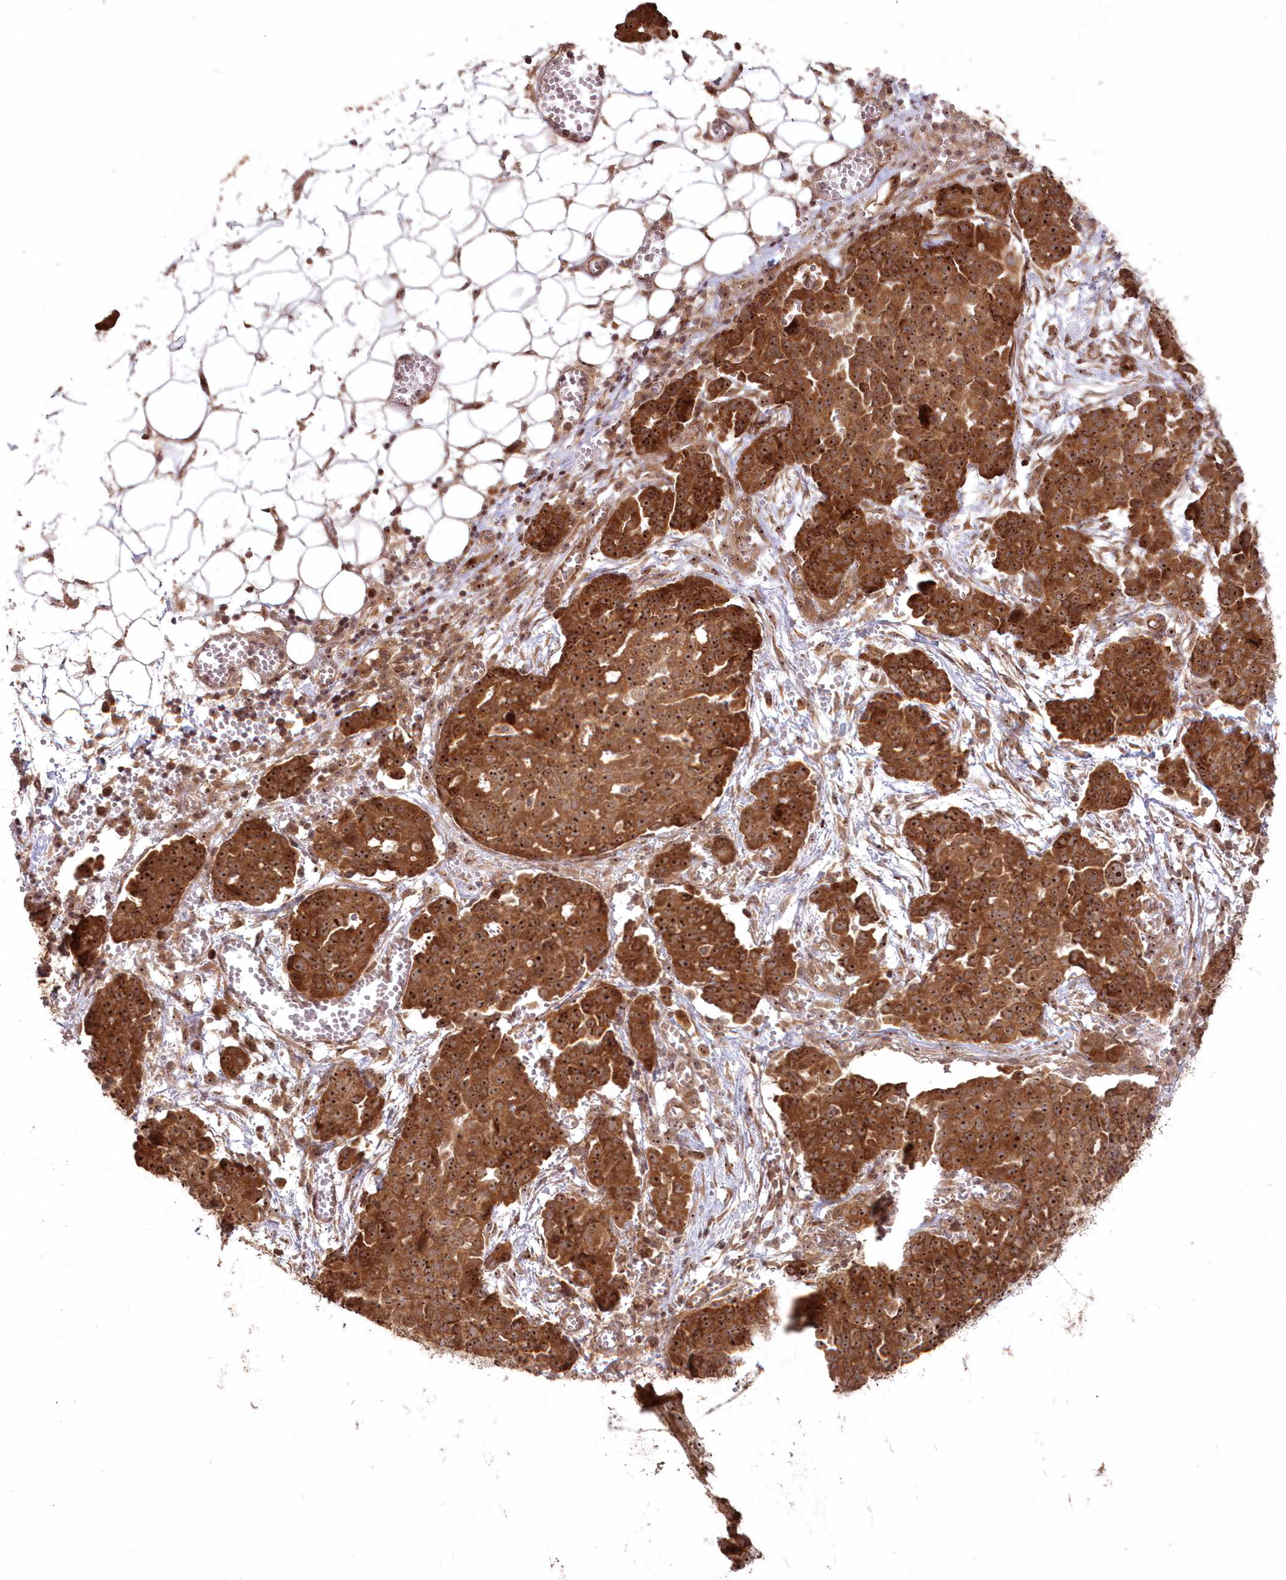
{"staining": {"intensity": "strong", "quantity": ">75%", "location": "cytoplasmic/membranous,nuclear"}, "tissue": "ovarian cancer", "cell_type": "Tumor cells", "image_type": "cancer", "snomed": [{"axis": "morphology", "description": "Cystadenocarcinoma, serous, NOS"}, {"axis": "topography", "description": "Soft tissue"}, {"axis": "topography", "description": "Ovary"}], "caption": "Immunohistochemical staining of human ovarian cancer (serous cystadenocarcinoma) displays high levels of strong cytoplasmic/membranous and nuclear protein positivity in about >75% of tumor cells.", "gene": "SERINC1", "patient": {"sex": "female", "age": 57}}